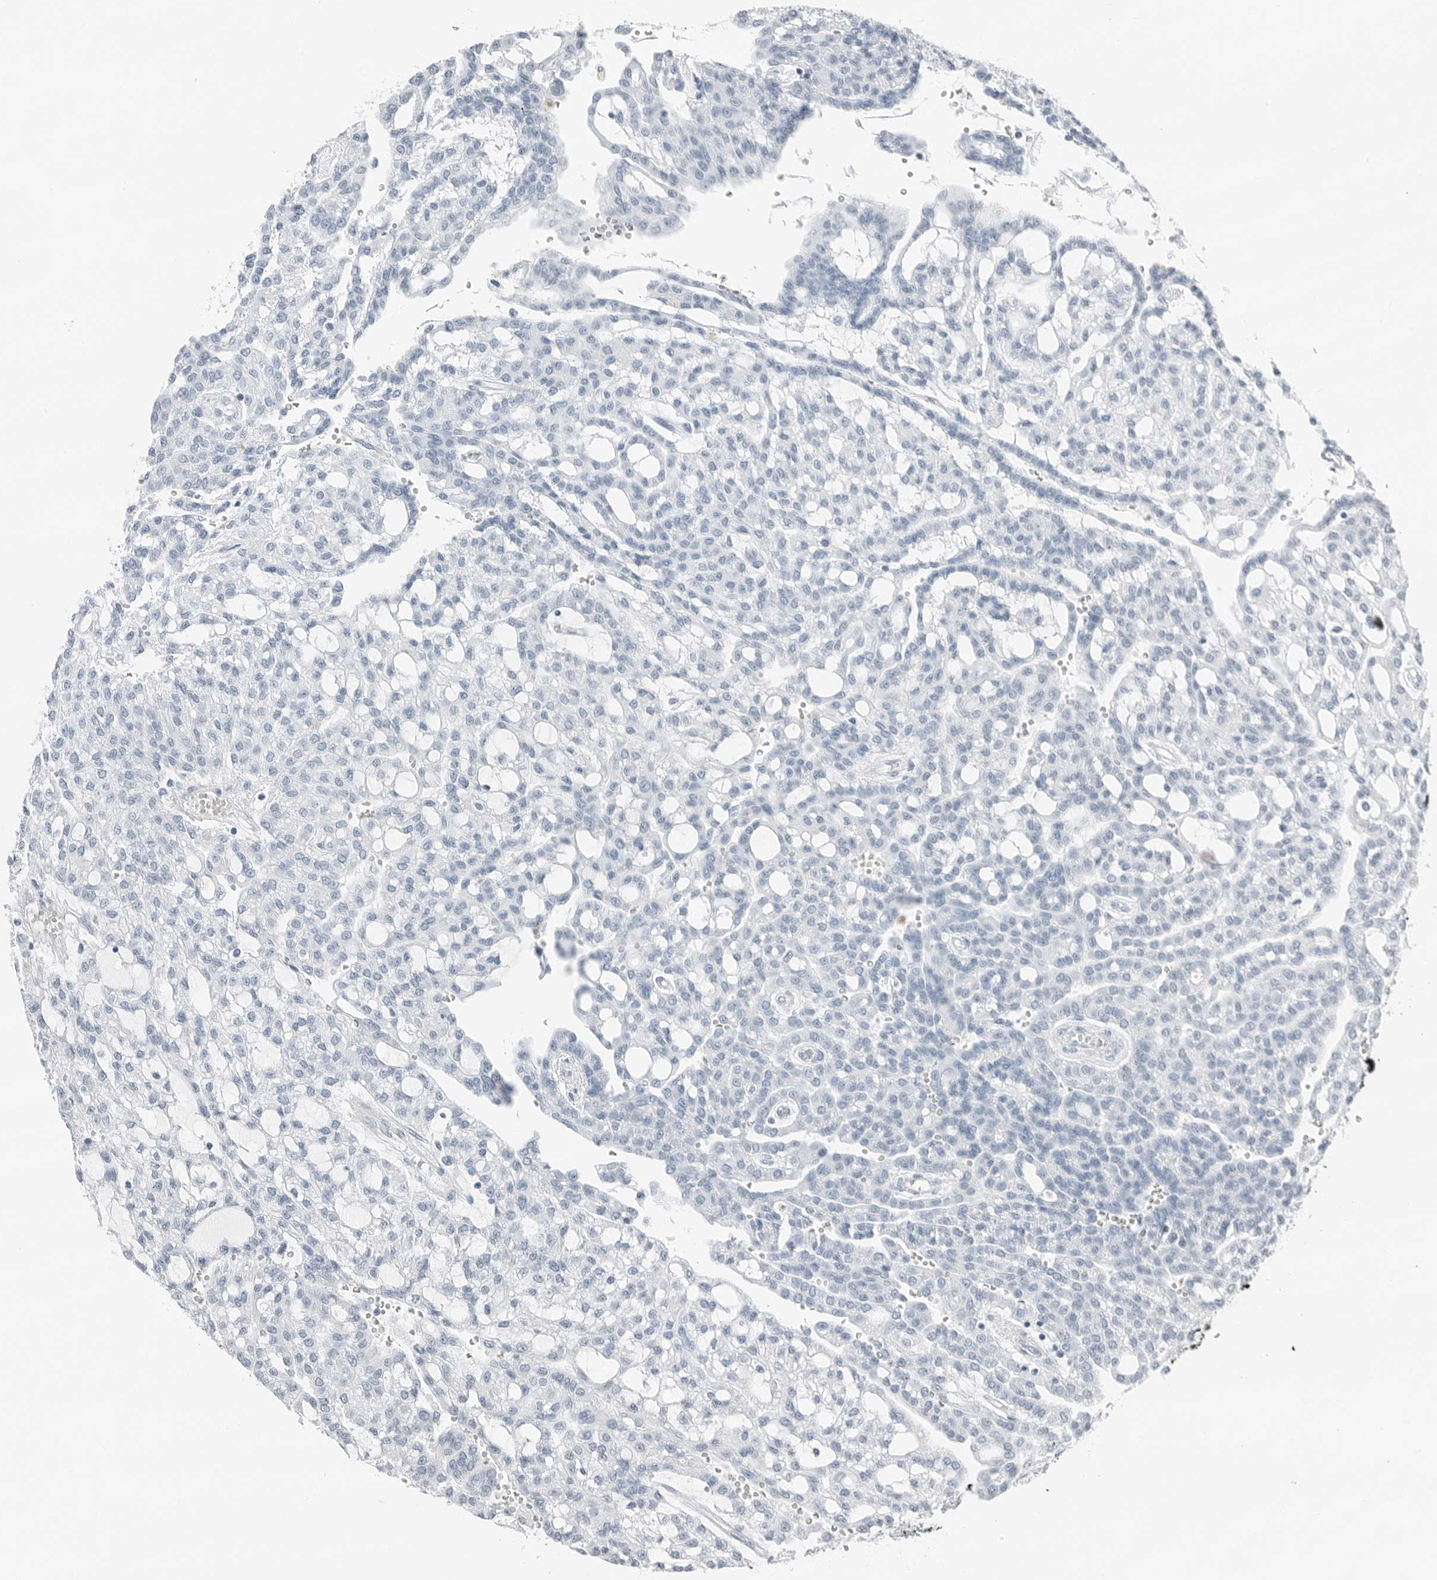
{"staining": {"intensity": "negative", "quantity": "none", "location": "none"}, "tissue": "renal cancer", "cell_type": "Tumor cells", "image_type": "cancer", "snomed": [{"axis": "morphology", "description": "Adenocarcinoma, NOS"}, {"axis": "topography", "description": "Kidney"}], "caption": "Tumor cells show no significant positivity in adenocarcinoma (renal).", "gene": "SLPI", "patient": {"sex": "male", "age": 63}}